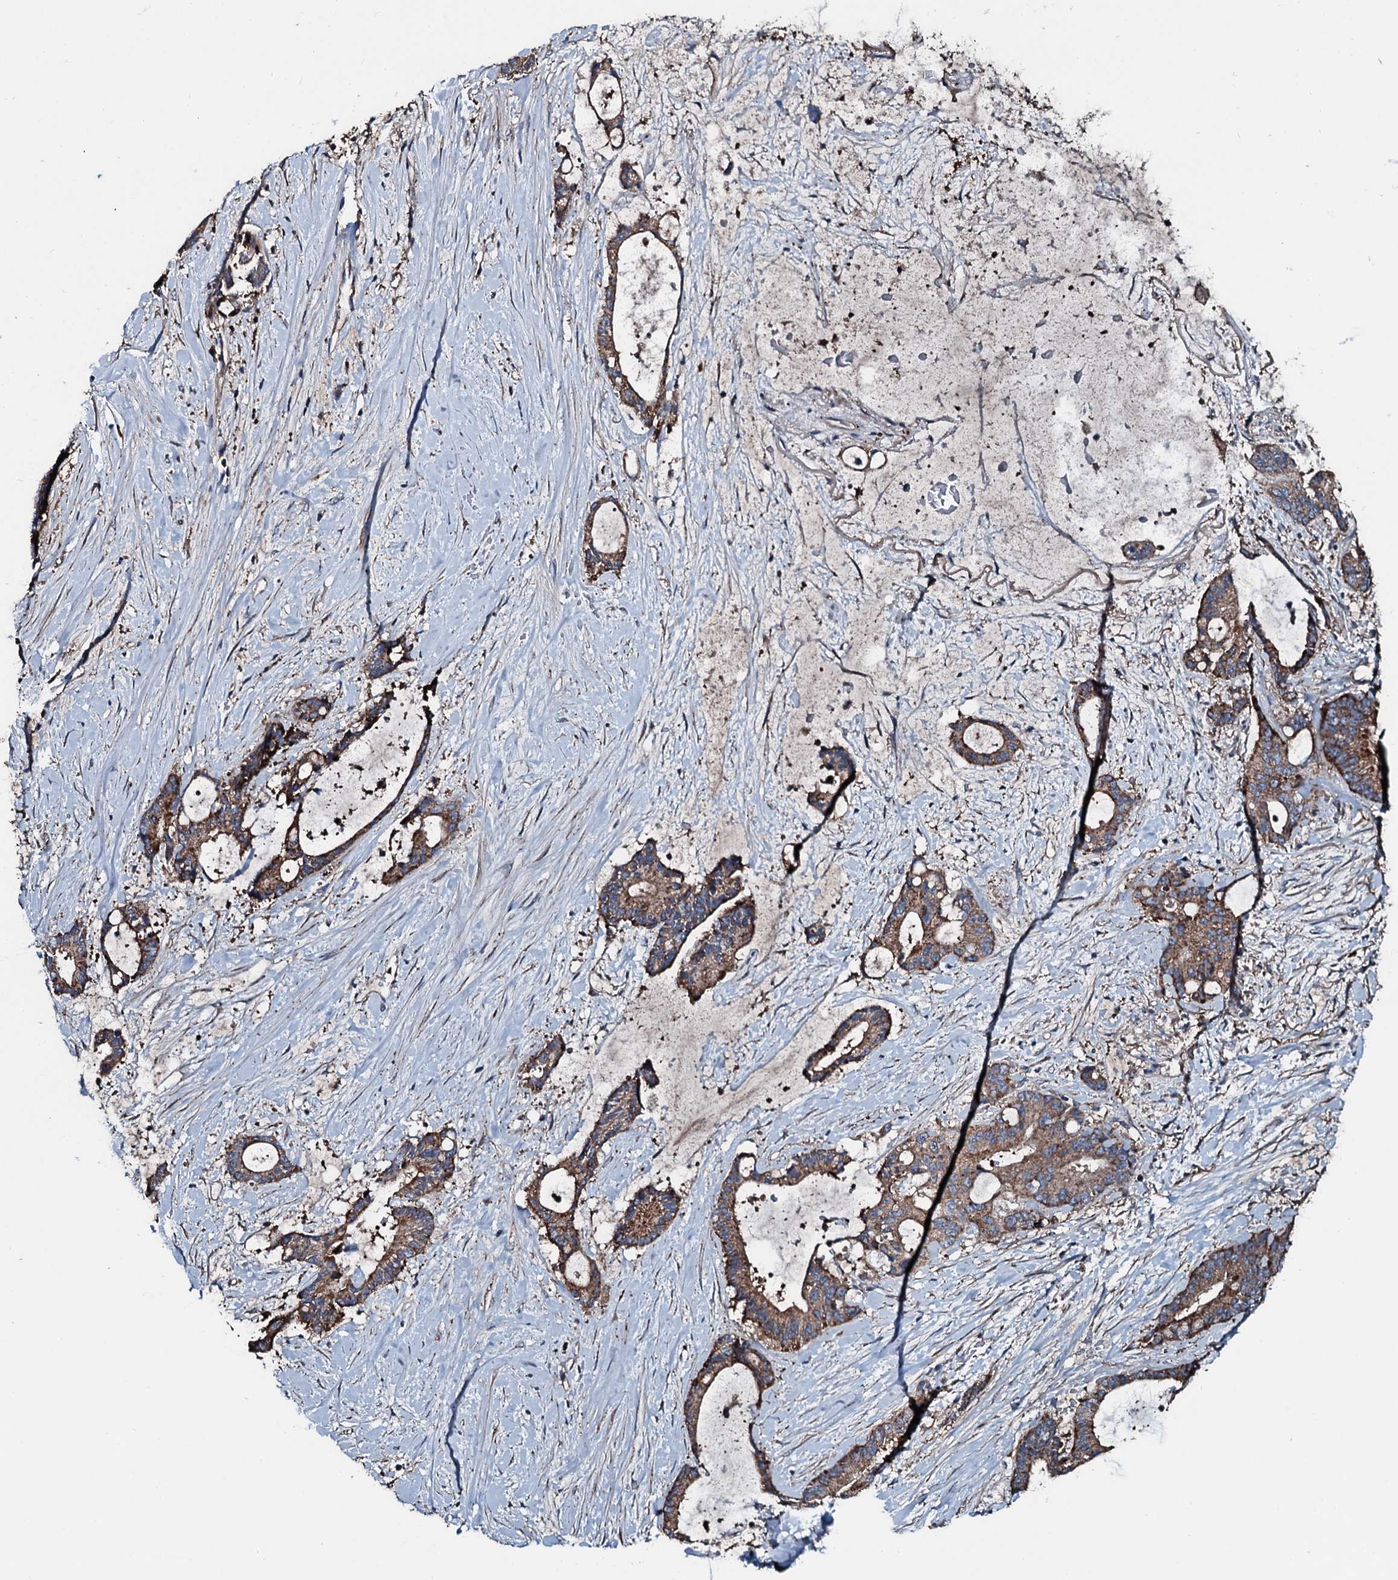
{"staining": {"intensity": "moderate", "quantity": ">75%", "location": "cytoplasmic/membranous"}, "tissue": "liver cancer", "cell_type": "Tumor cells", "image_type": "cancer", "snomed": [{"axis": "morphology", "description": "Normal tissue, NOS"}, {"axis": "morphology", "description": "Cholangiocarcinoma"}, {"axis": "topography", "description": "Liver"}, {"axis": "topography", "description": "Peripheral nerve tissue"}], "caption": "A brown stain shows moderate cytoplasmic/membranous expression of a protein in human liver cholangiocarcinoma tumor cells.", "gene": "AARS1", "patient": {"sex": "female", "age": 73}}